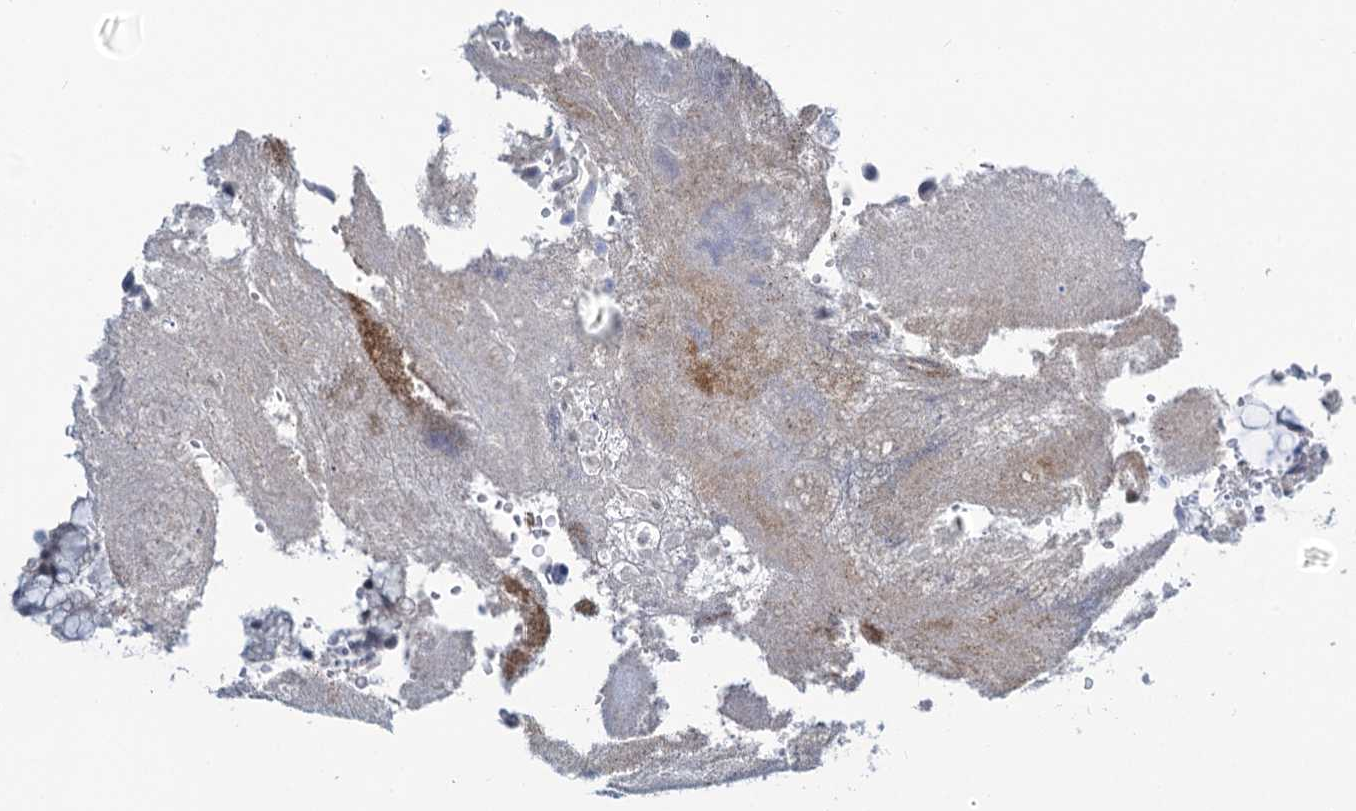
{"staining": {"intensity": "weak", "quantity": "<25%", "location": "nuclear"}, "tissue": "colorectal cancer", "cell_type": "Tumor cells", "image_type": "cancer", "snomed": [{"axis": "morphology", "description": "Adenocarcinoma, NOS"}, {"axis": "topography", "description": "Rectum"}], "caption": "Tumor cells are negative for protein expression in human colorectal cancer (adenocarcinoma).", "gene": "TOX3", "patient": {"sex": "male", "age": 69}}